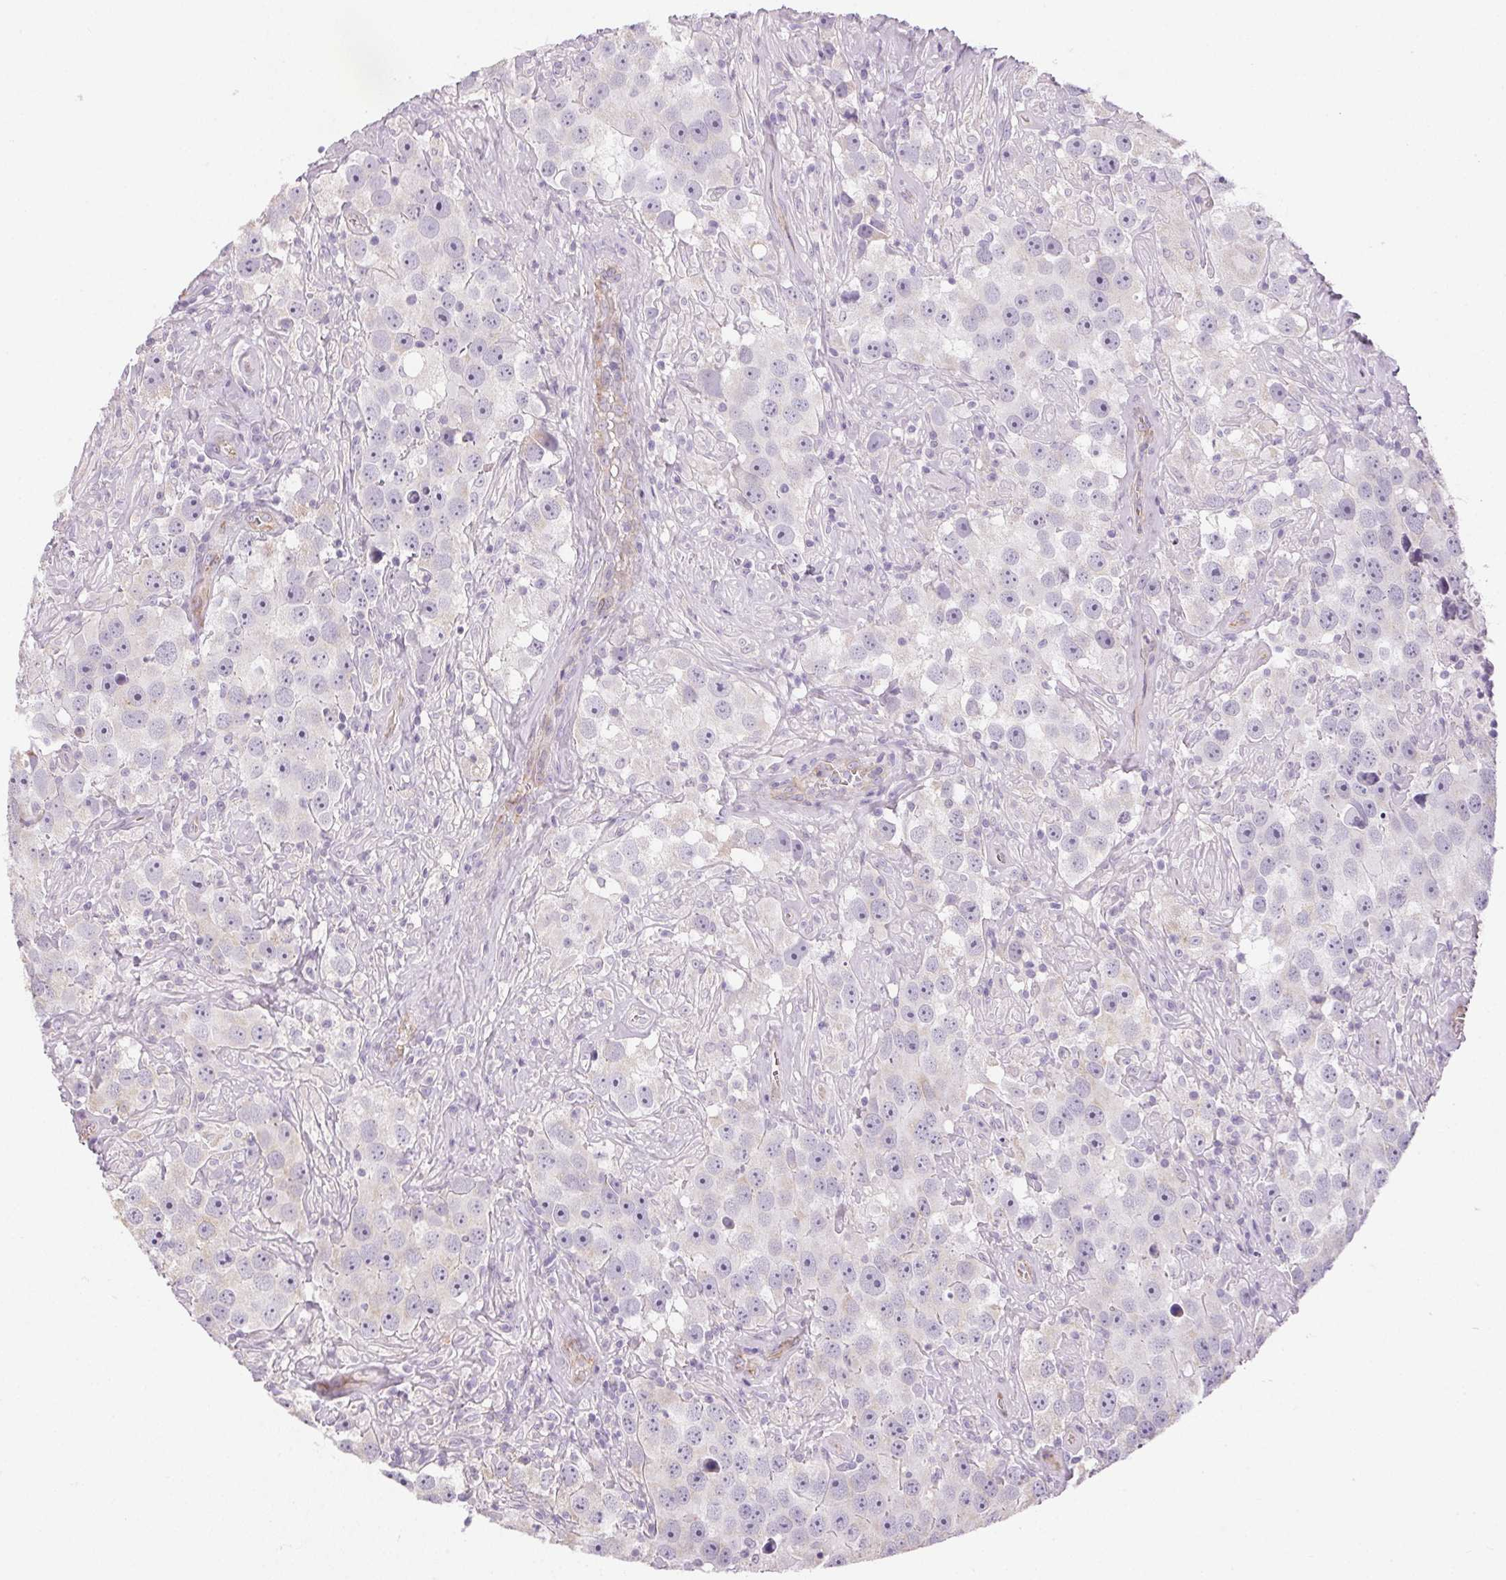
{"staining": {"intensity": "negative", "quantity": "none", "location": "none"}, "tissue": "testis cancer", "cell_type": "Tumor cells", "image_type": "cancer", "snomed": [{"axis": "morphology", "description": "Seminoma, NOS"}, {"axis": "topography", "description": "Testis"}], "caption": "This is an IHC photomicrograph of testis seminoma. There is no staining in tumor cells.", "gene": "SMYD1", "patient": {"sex": "male", "age": 49}}